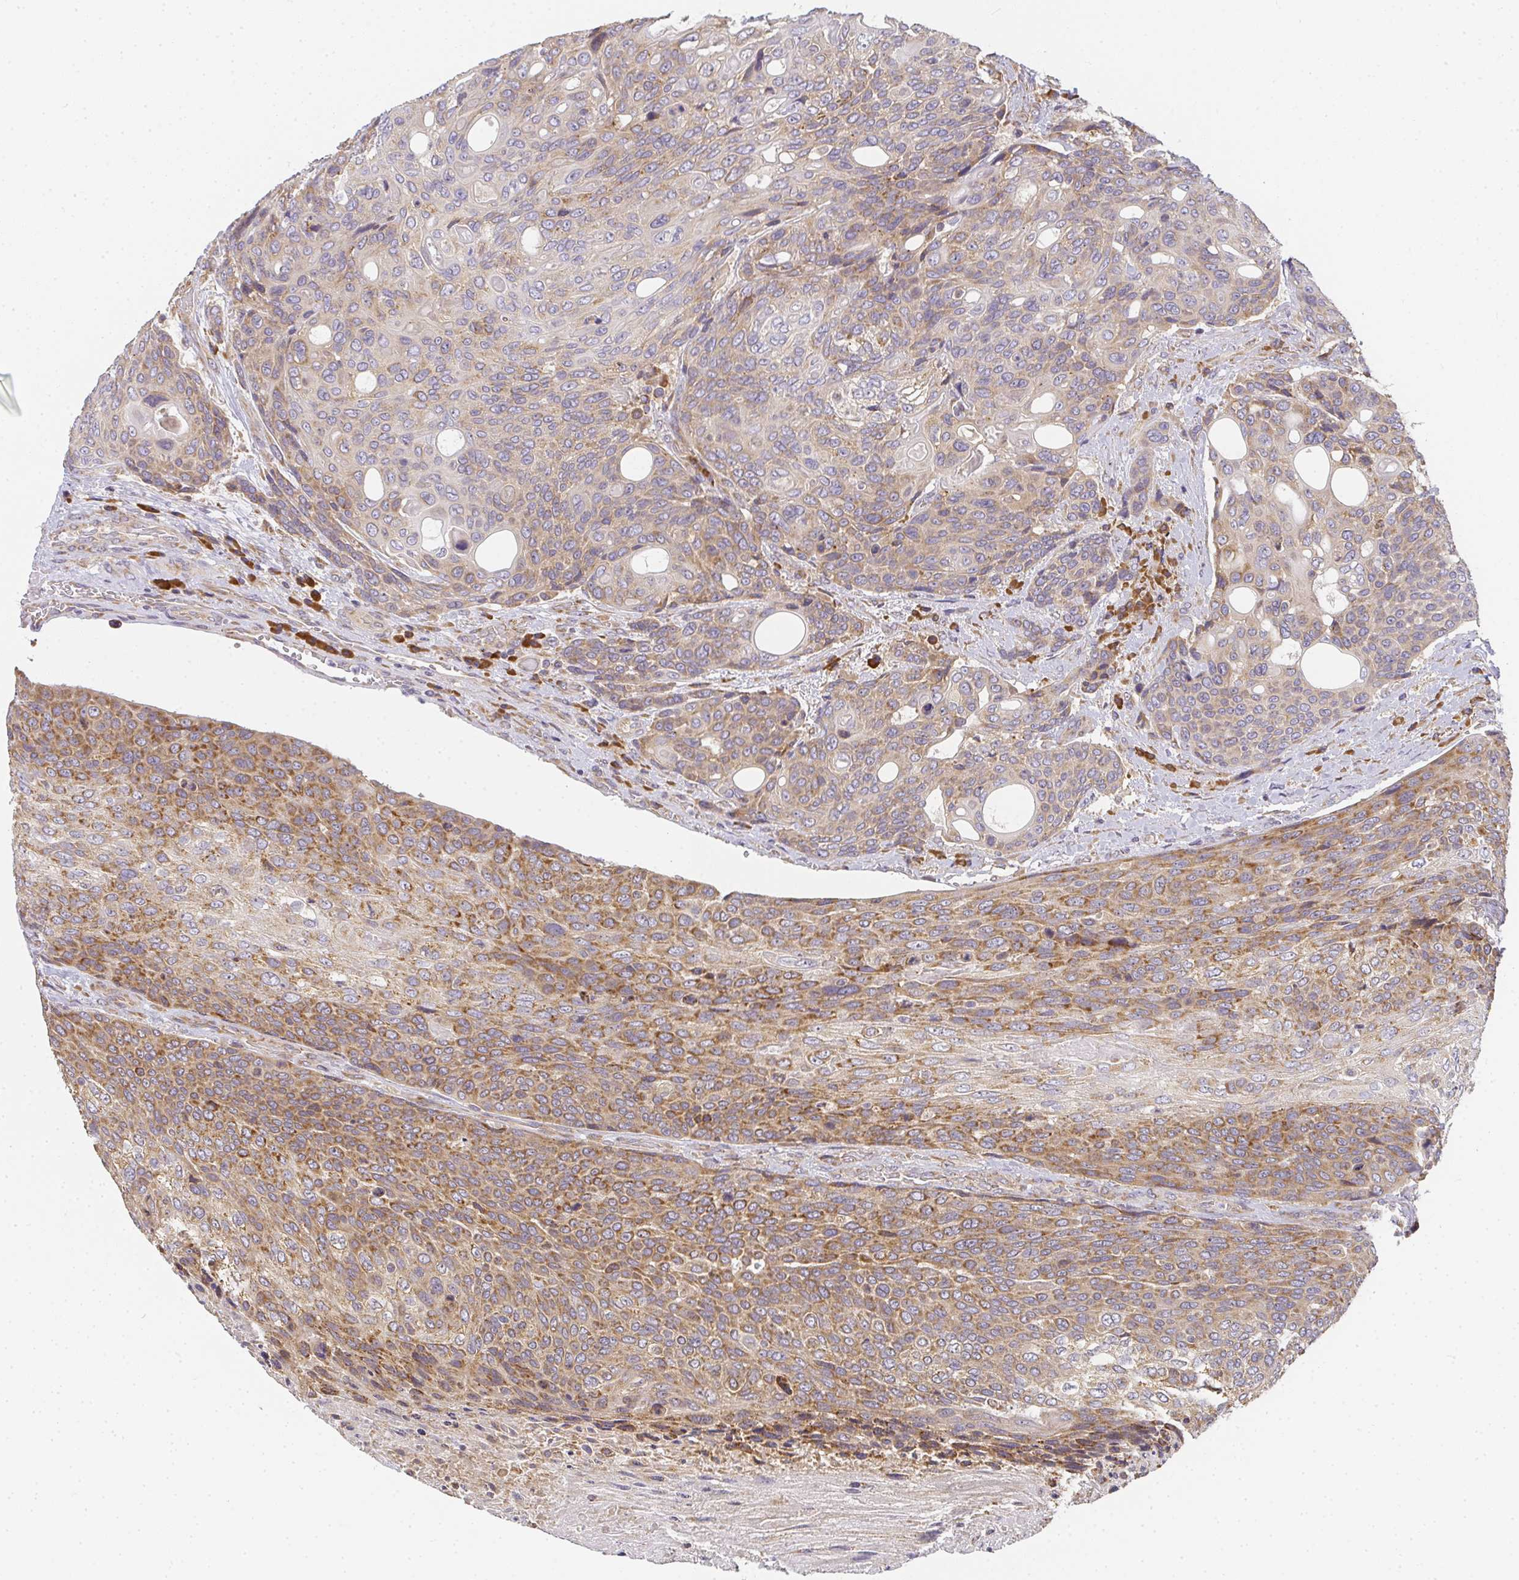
{"staining": {"intensity": "moderate", "quantity": ">75%", "location": "cytoplasmic/membranous"}, "tissue": "urothelial cancer", "cell_type": "Tumor cells", "image_type": "cancer", "snomed": [{"axis": "morphology", "description": "Urothelial carcinoma, High grade"}, {"axis": "topography", "description": "Urinary bladder"}], "caption": "The image displays immunohistochemical staining of urothelial carcinoma (high-grade). There is moderate cytoplasmic/membranous staining is seen in about >75% of tumor cells.", "gene": "SLC35B3", "patient": {"sex": "female", "age": 70}}